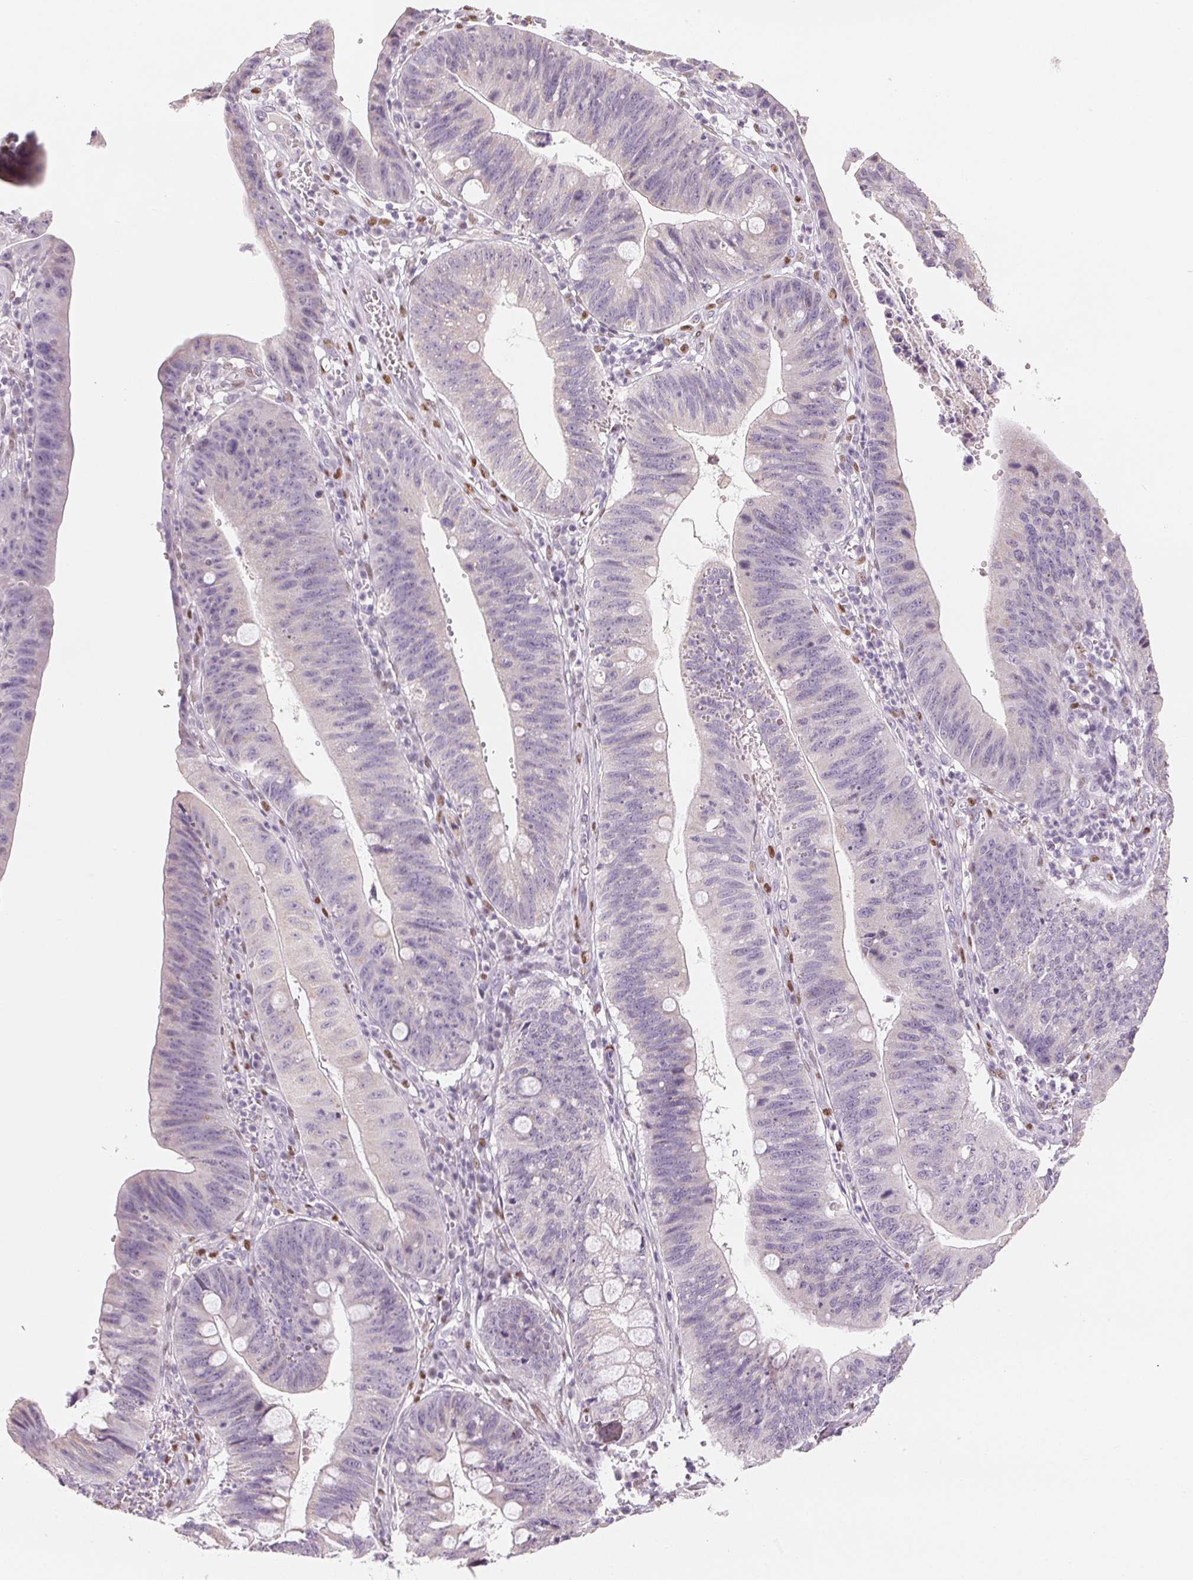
{"staining": {"intensity": "negative", "quantity": "none", "location": "none"}, "tissue": "stomach cancer", "cell_type": "Tumor cells", "image_type": "cancer", "snomed": [{"axis": "morphology", "description": "Adenocarcinoma, NOS"}, {"axis": "topography", "description": "Stomach"}], "caption": "Image shows no protein staining in tumor cells of adenocarcinoma (stomach) tissue.", "gene": "SMARCD3", "patient": {"sex": "male", "age": 59}}